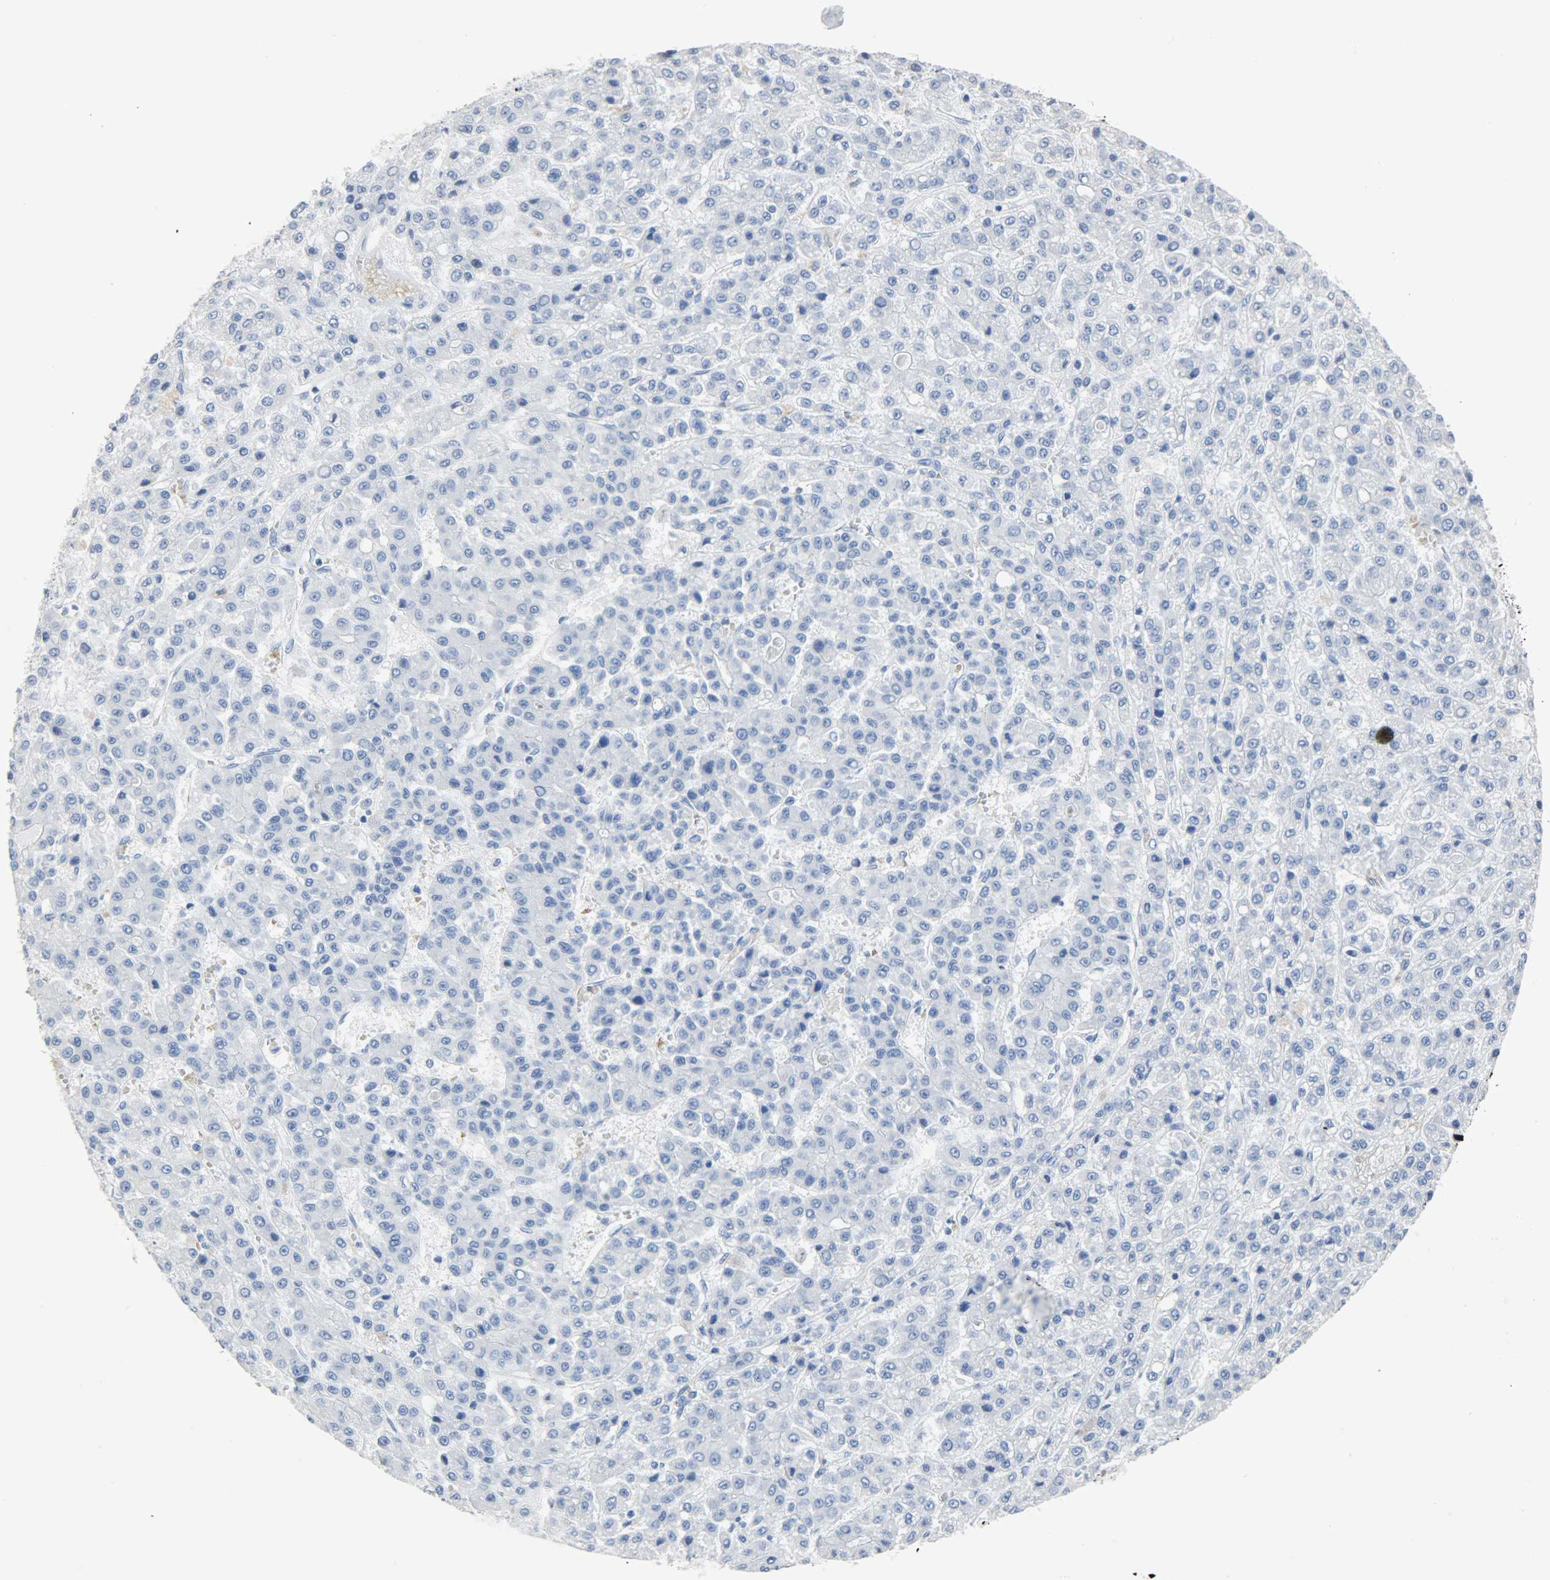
{"staining": {"intensity": "negative", "quantity": "none", "location": "none"}, "tissue": "liver cancer", "cell_type": "Tumor cells", "image_type": "cancer", "snomed": [{"axis": "morphology", "description": "Carcinoma, Hepatocellular, NOS"}, {"axis": "topography", "description": "Liver"}], "caption": "There is no significant staining in tumor cells of liver cancer (hepatocellular carcinoma). Nuclei are stained in blue.", "gene": "CA3", "patient": {"sex": "male", "age": 70}}